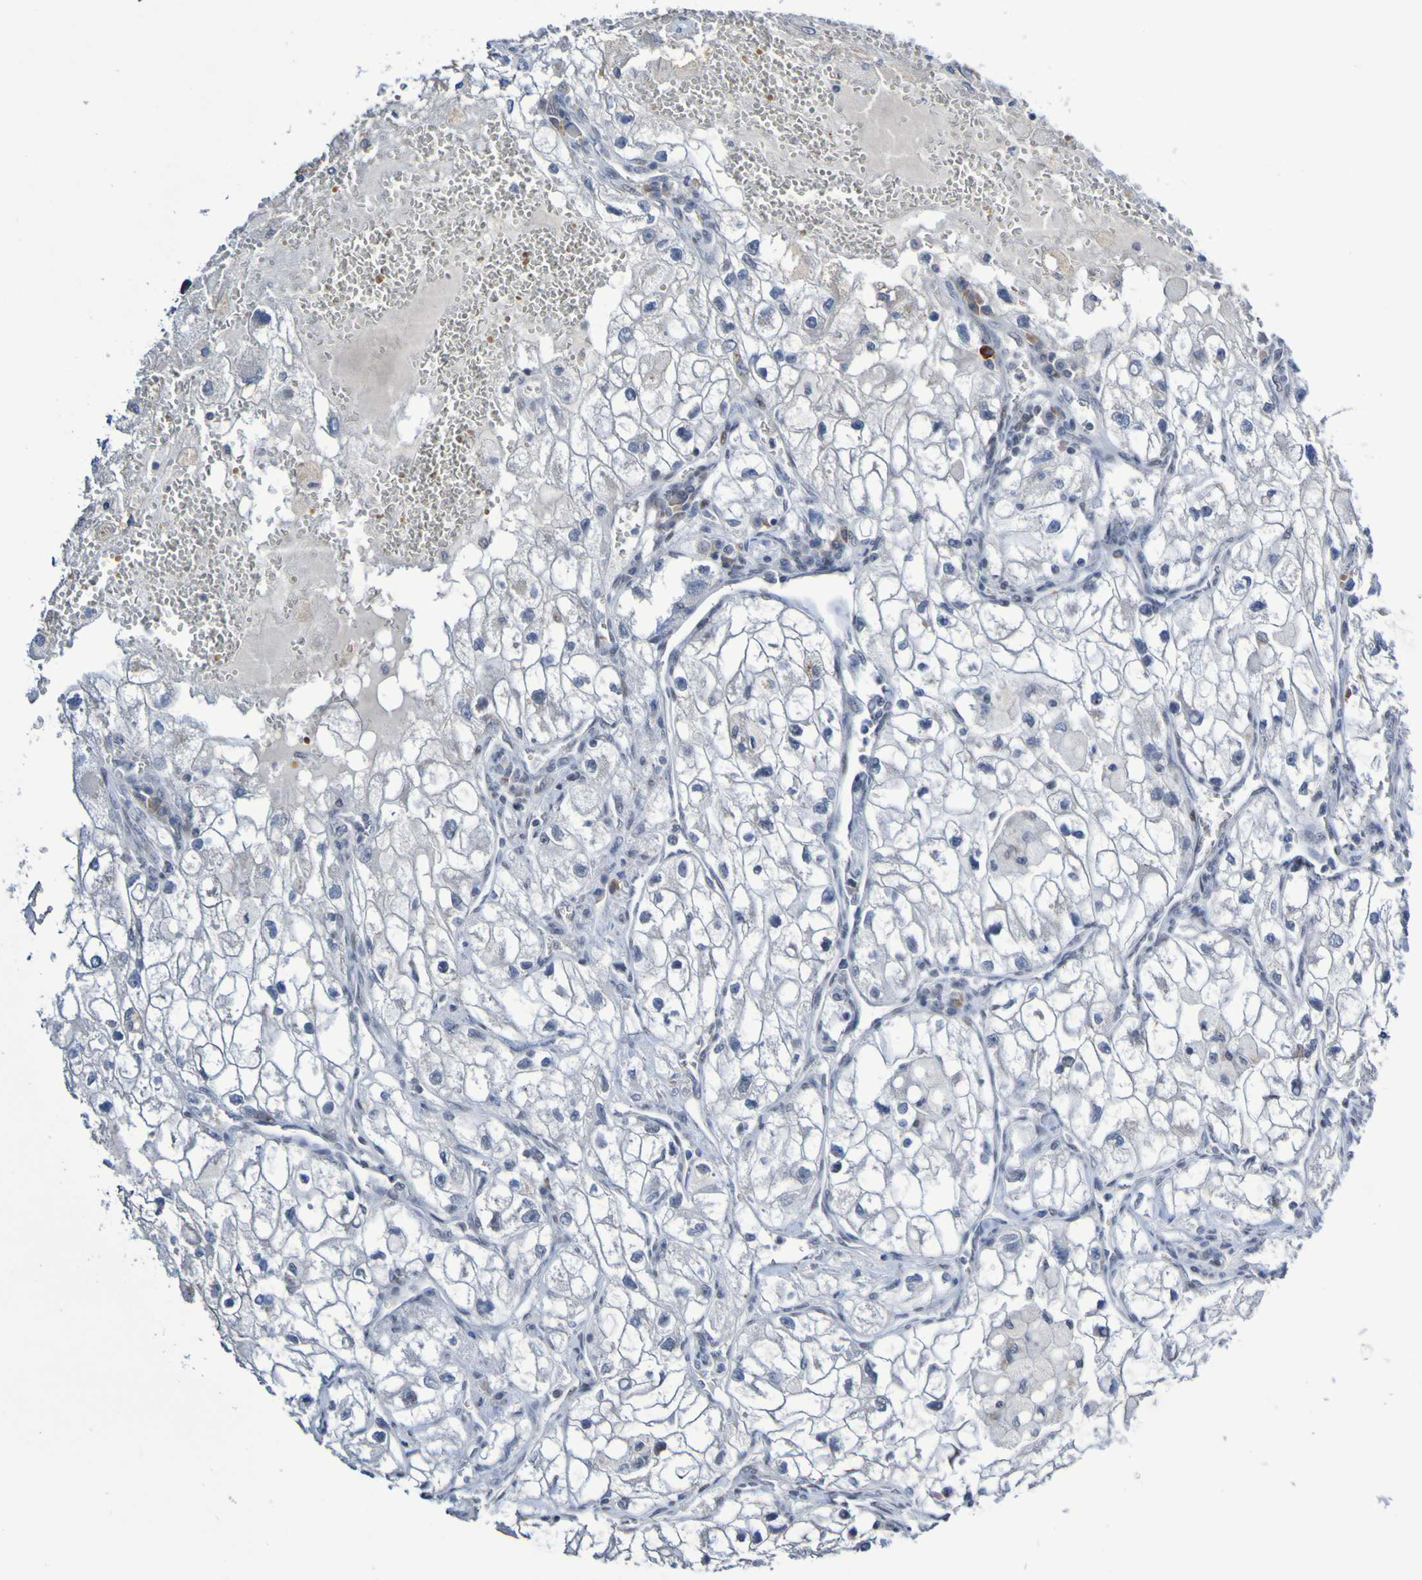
{"staining": {"intensity": "negative", "quantity": "none", "location": "none"}, "tissue": "renal cancer", "cell_type": "Tumor cells", "image_type": "cancer", "snomed": [{"axis": "morphology", "description": "Adenocarcinoma, NOS"}, {"axis": "topography", "description": "Kidney"}], "caption": "Renal adenocarcinoma was stained to show a protein in brown. There is no significant staining in tumor cells. The staining is performed using DAB brown chromogen with nuclei counter-stained in using hematoxylin.", "gene": "PCGF1", "patient": {"sex": "female", "age": 70}}